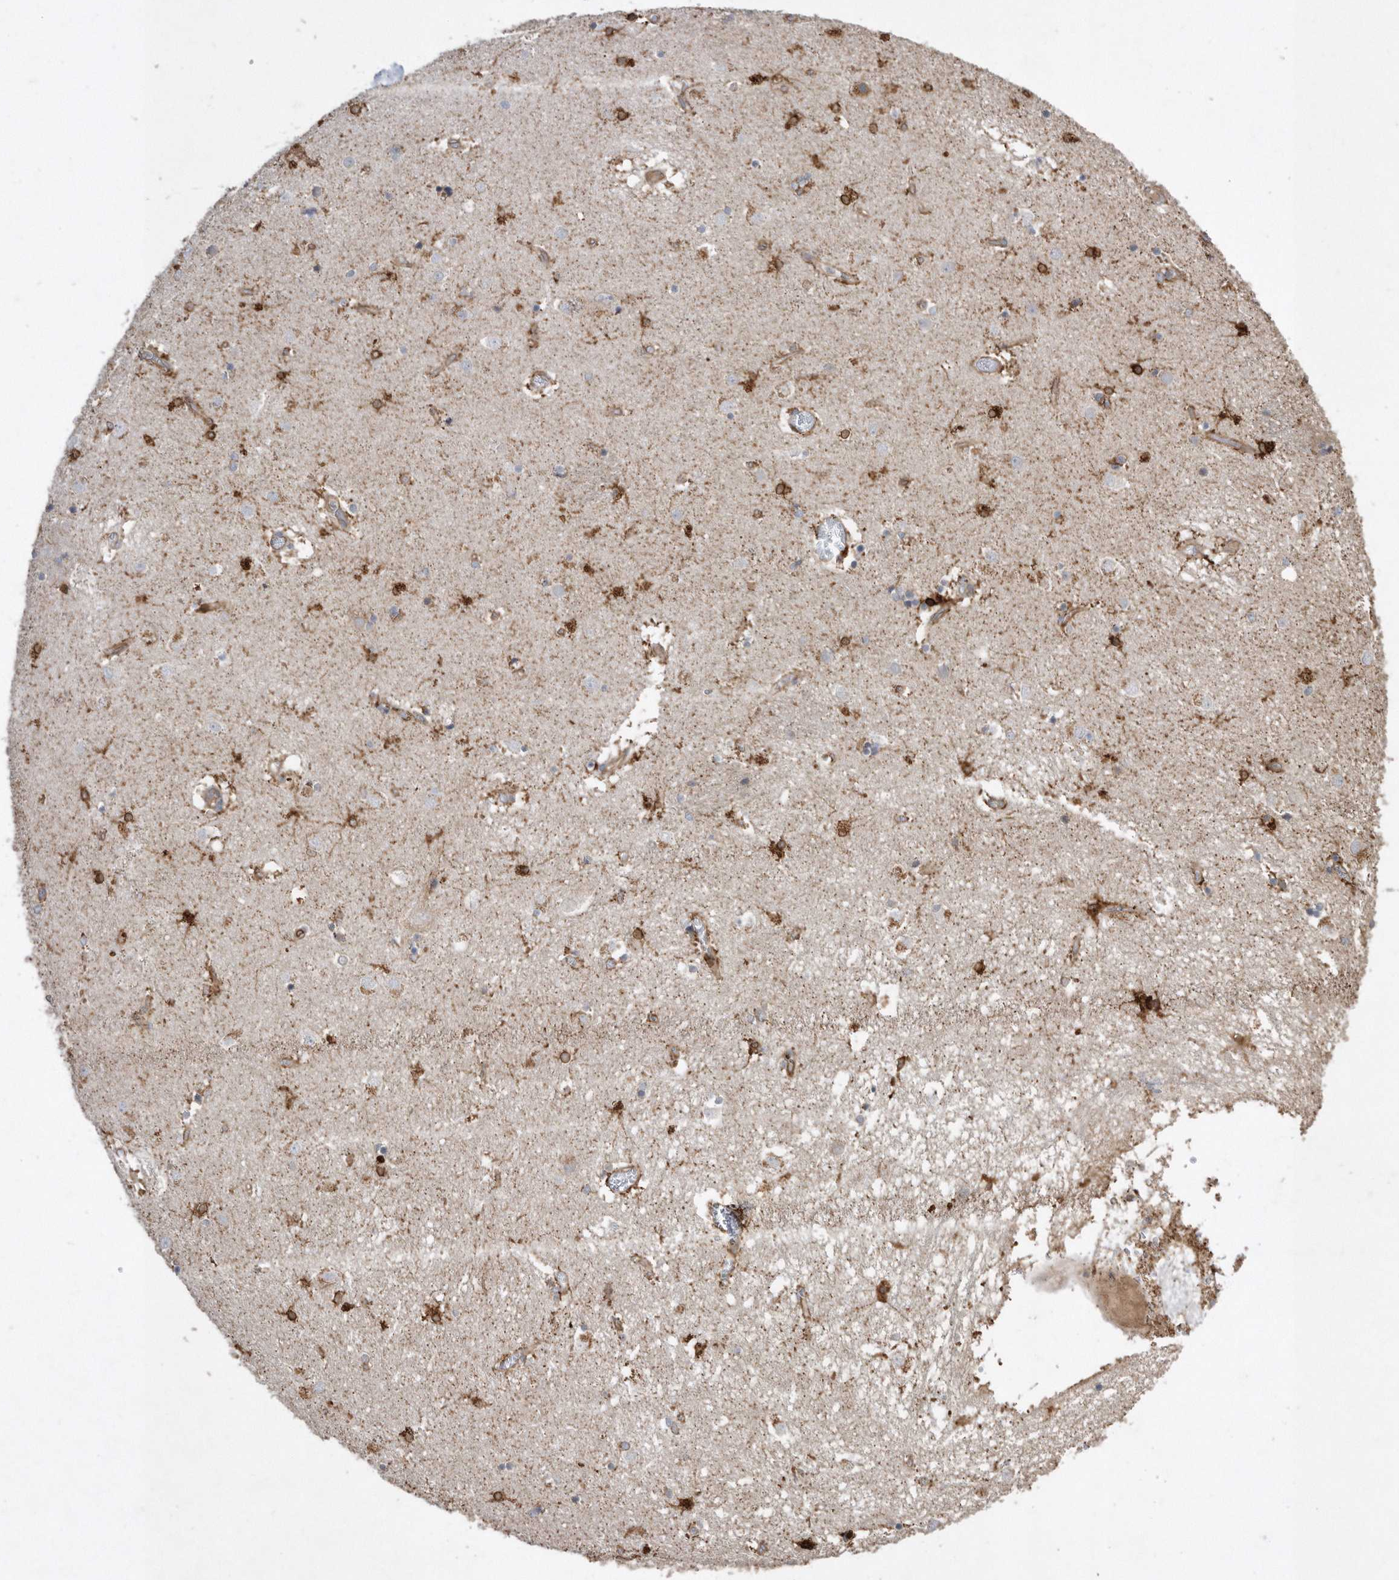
{"staining": {"intensity": "strong", "quantity": "25%-75%", "location": "cytoplasmic/membranous"}, "tissue": "caudate", "cell_type": "Glial cells", "image_type": "normal", "snomed": [{"axis": "morphology", "description": "Normal tissue, NOS"}, {"axis": "topography", "description": "Lateral ventricle wall"}], "caption": "This is a histology image of immunohistochemistry staining of benign caudate, which shows strong expression in the cytoplasmic/membranous of glial cells.", "gene": "PON2", "patient": {"sex": "male", "age": 70}}